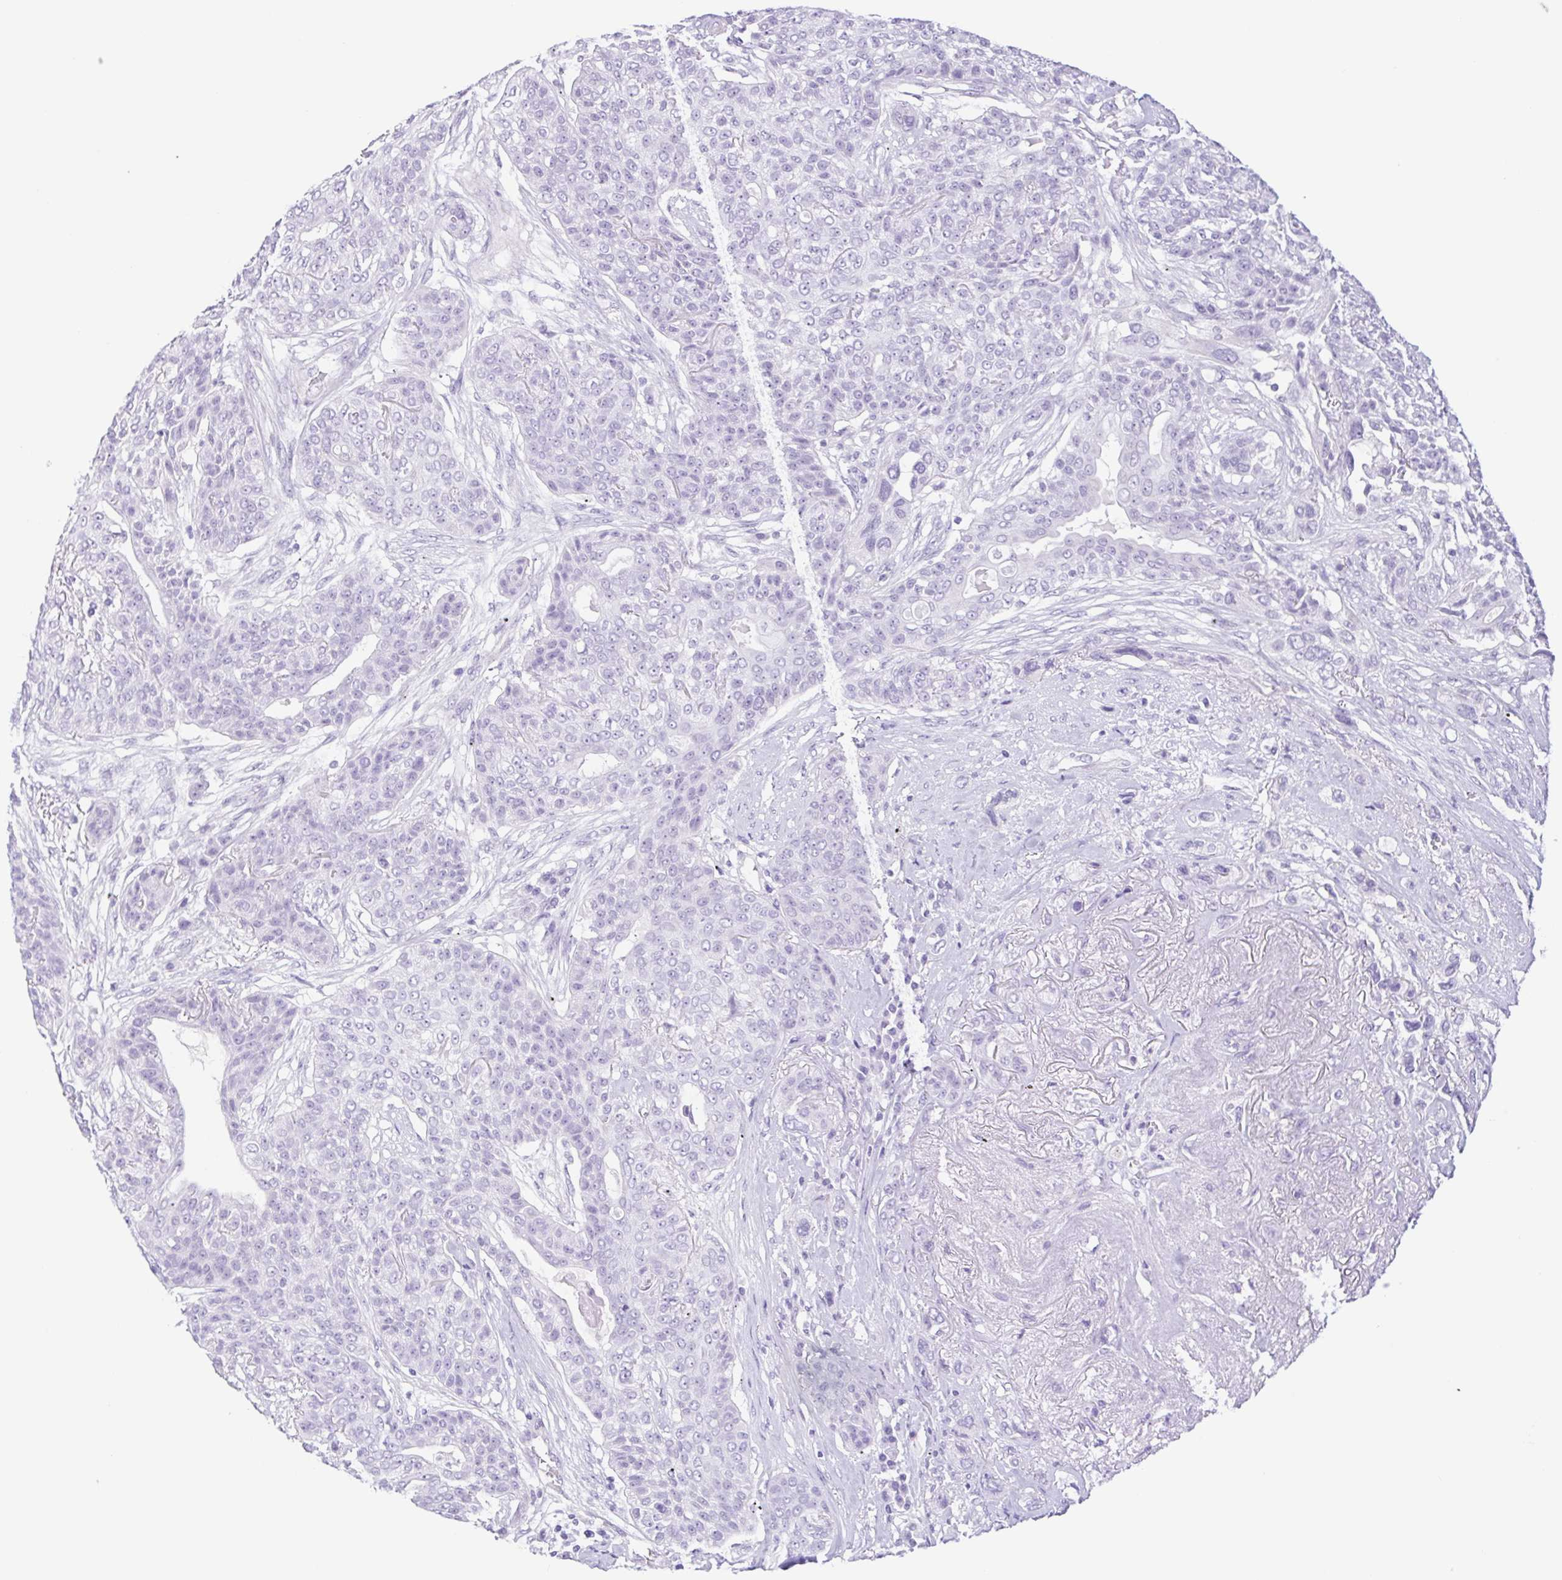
{"staining": {"intensity": "negative", "quantity": "none", "location": "none"}, "tissue": "lung cancer", "cell_type": "Tumor cells", "image_type": "cancer", "snomed": [{"axis": "morphology", "description": "Squamous cell carcinoma, NOS"}, {"axis": "topography", "description": "Lung"}], "caption": "Tumor cells are negative for brown protein staining in lung squamous cell carcinoma. The staining was performed using DAB (3,3'-diaminobenzidine) to visualize the protein expression in brown, while the nuclei were stained in blue with hematoxylin (Magnification: 20x).", "gene": "CYP21A2", "patient": {"sex": "female", "age": 70}}